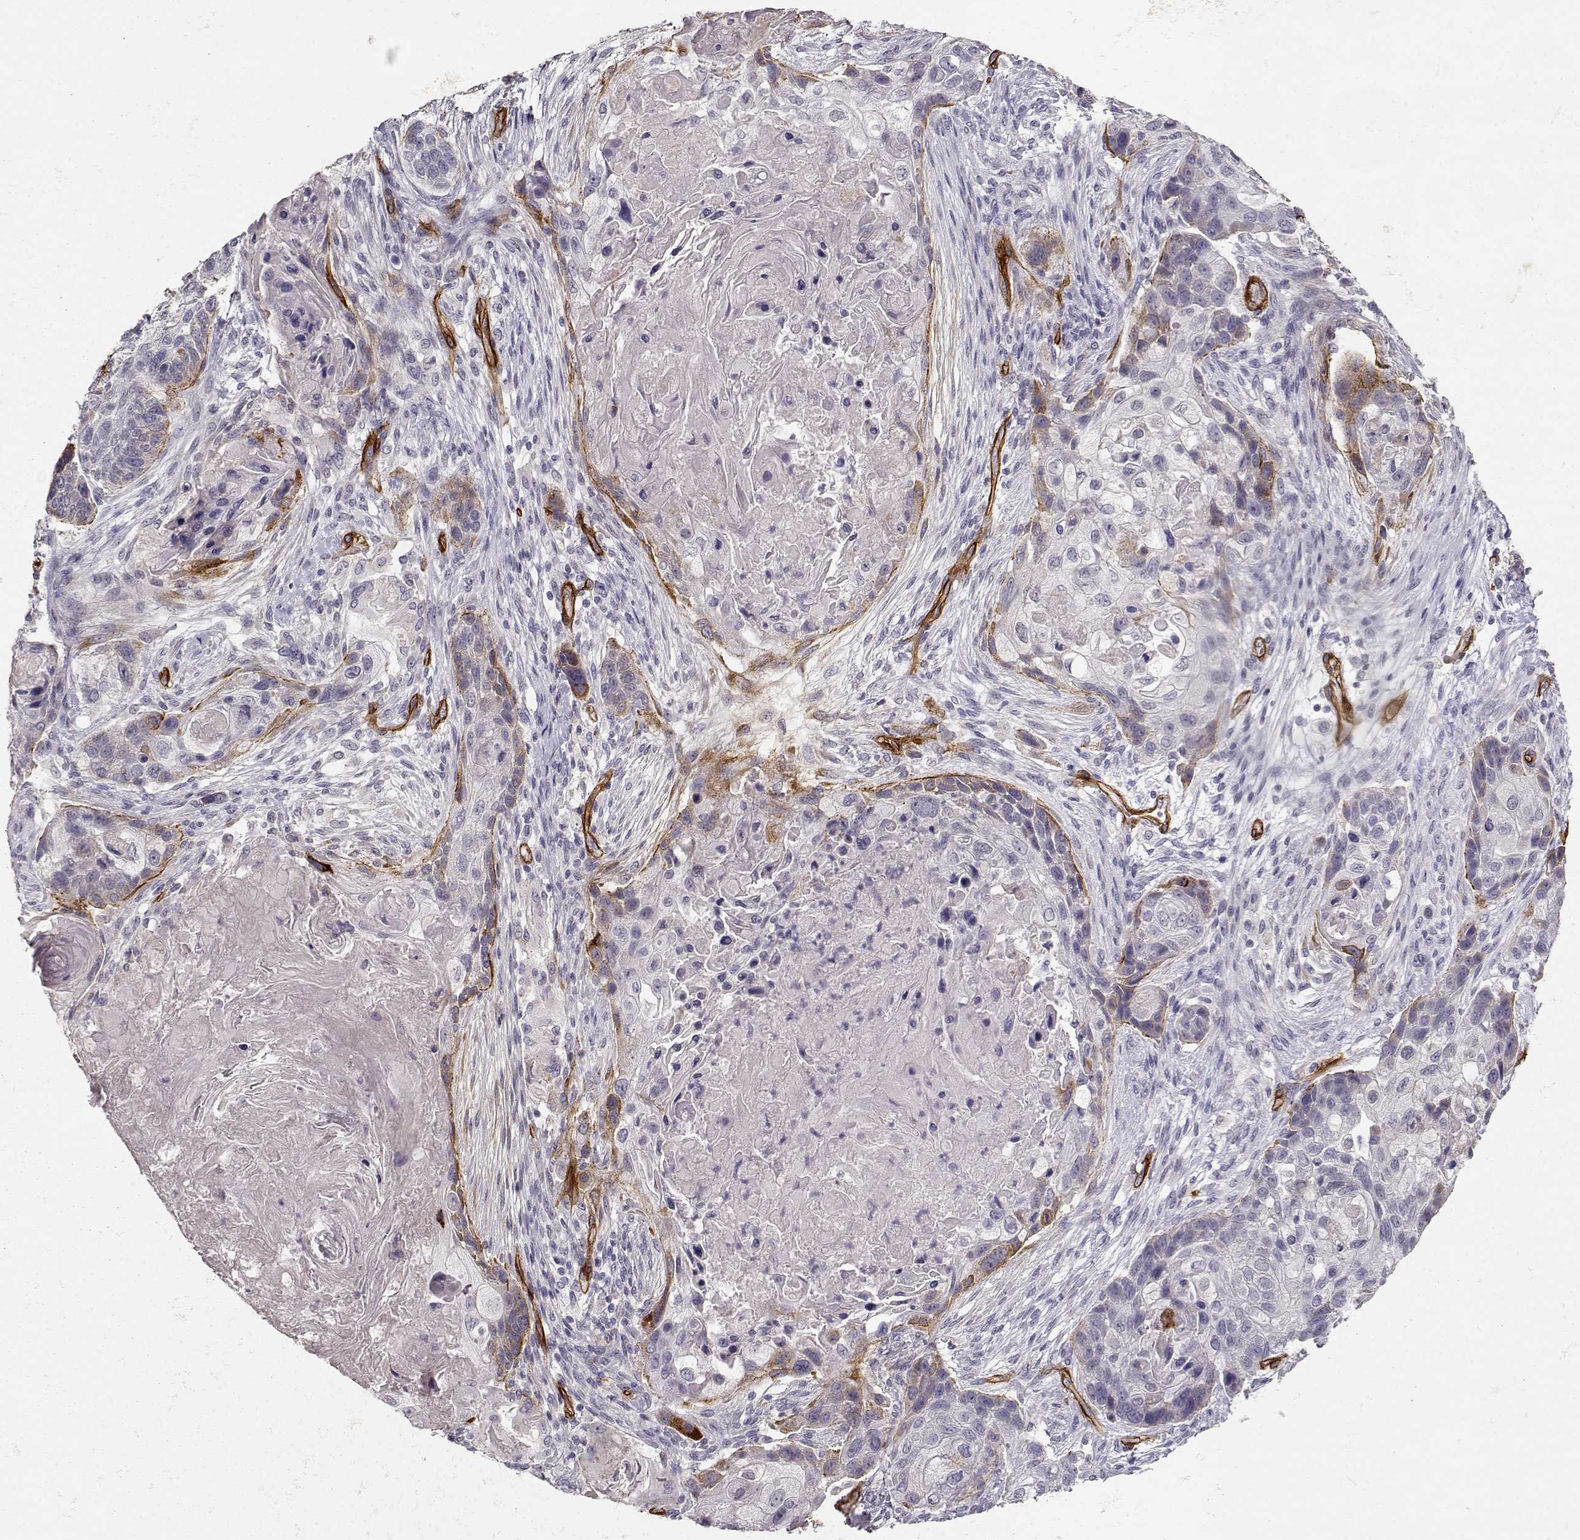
{"staining": {"intensity": "negative", "quantity": "none", "location": "none"}, "tissue": "lung cancer", "cell_type": "Tumor cells", "image_type": "cancer", "snomed": [{"axis": "morphology", "description": "Squamous cell carcinoma, NOS"}, {"axis": "topography", "description": "Lung"}], "caption": "IHC photomicrograph of neoplastic tissue: lung cancer stained with DAB (3,3'-diaminobenzidine) shows no significant protein positivity in tumor cells.", "gene": "LAMC1", "patient": {"sex": "male", "age": 69}}